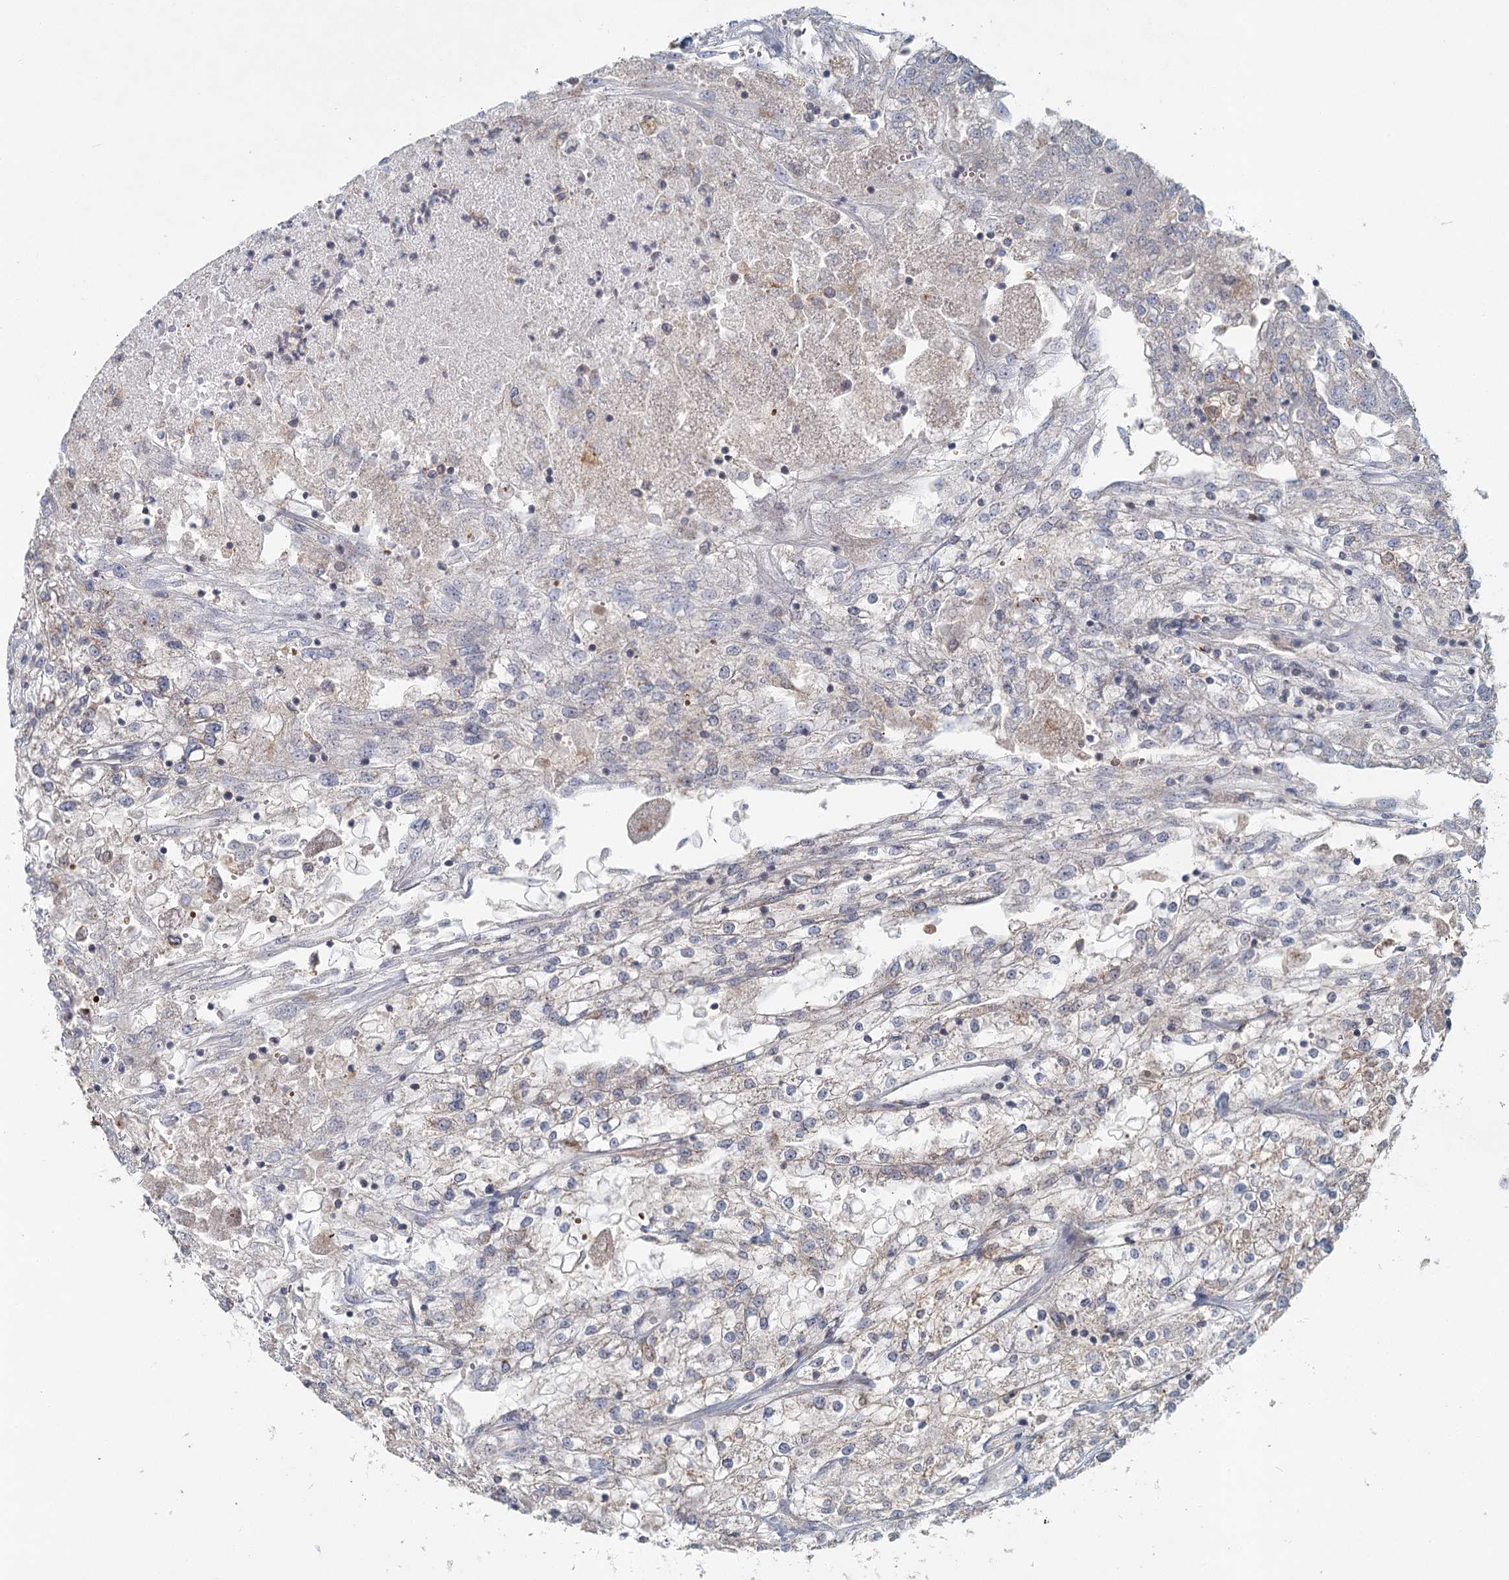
{"staining": {"intensity": "weak", "quantity": "<25%", "location": "cytoplasmic/membranous"}, "tissue": "renal cancer", "cell_type": "Tumor cells", "image_type": "cancer", "snomed": [{"axis": "morphology", "description": "Adenocarcinoma, NOS"}, {"axis": "topography", "description": "Kidney"}], "caption": "The micrograph displays no significant positivity in tumor cells of adenocarcinoma (renal).", "gene": "ADK", "patient": {"sex": "female", "age": 52}}